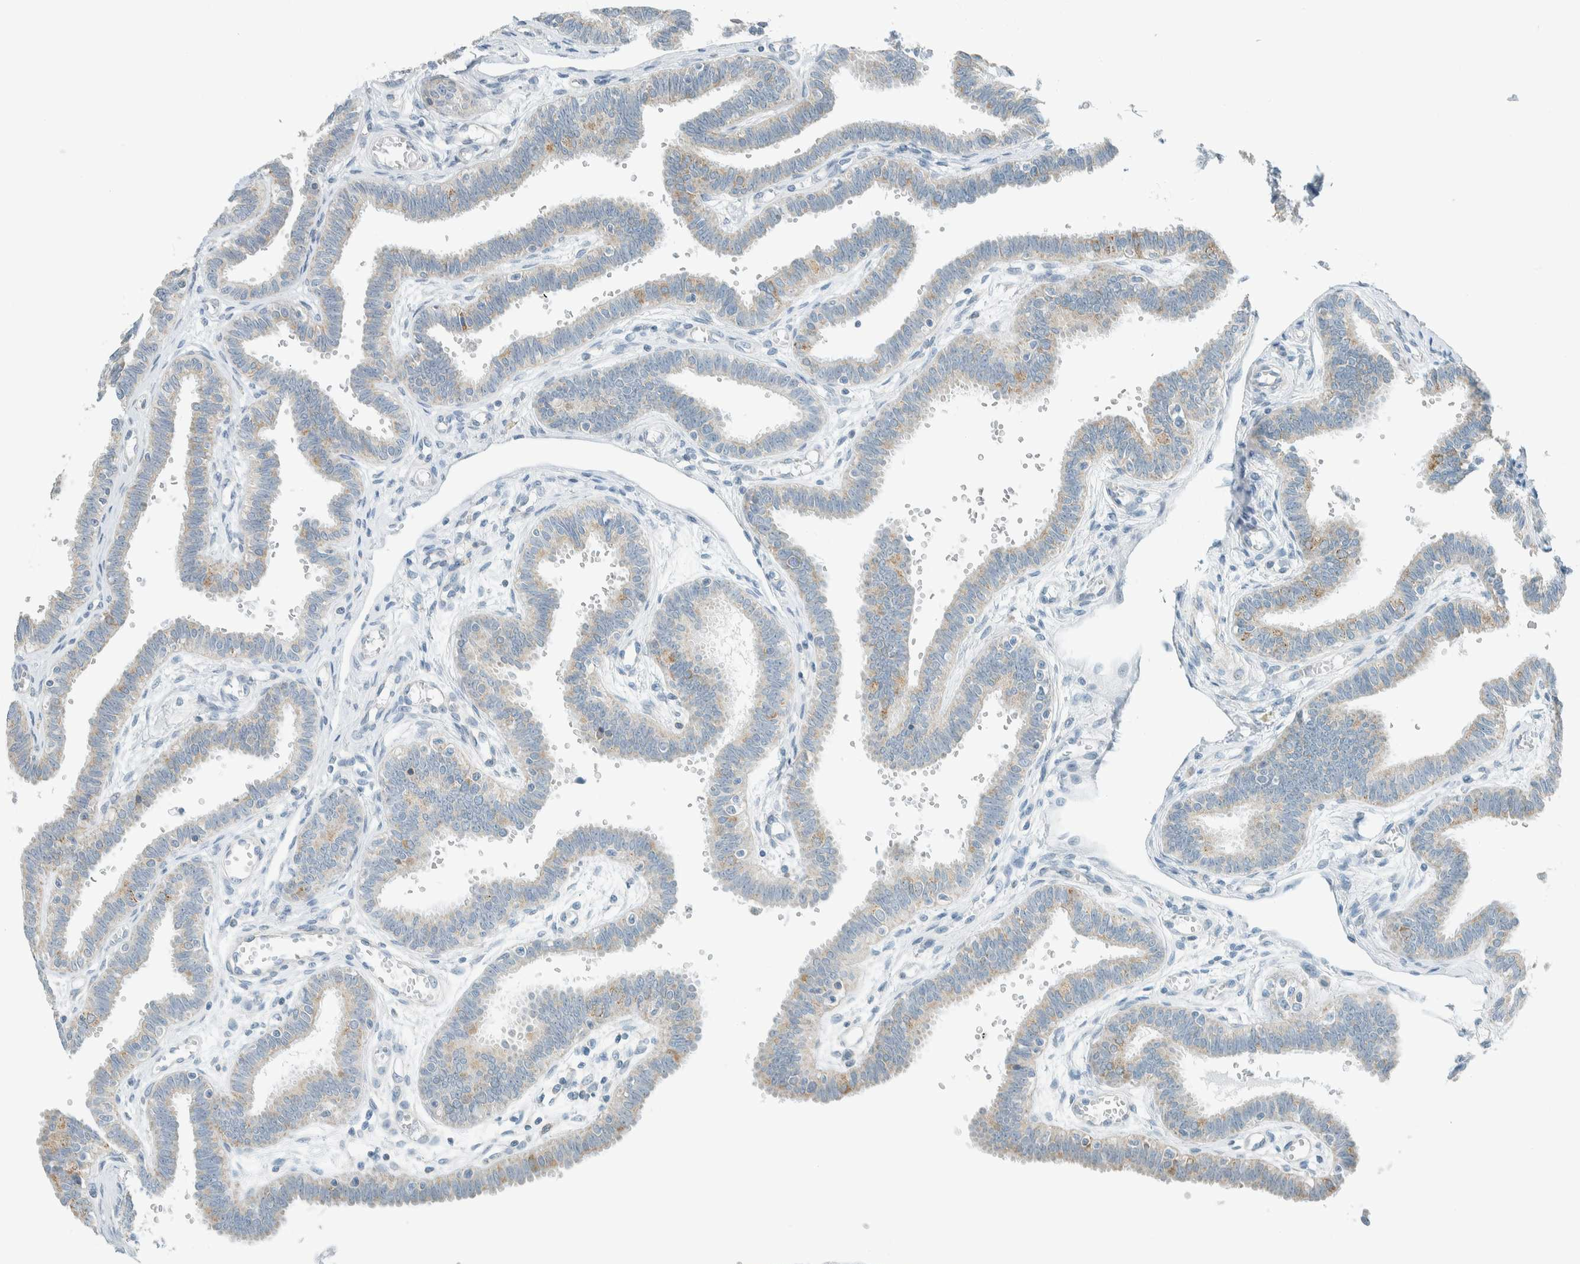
{"staining": {"intensity": "weak", "quantity": "25%-75%", "location": "cytoplasmic/membranous"}, "tissue": "fallopian tube", "cell_type": "Glandular cells", "image_type": "normal", "snomed": [{"axis": "morphology", "description": "Normal tissue, NOS"}, {"axis": "topography", "description": "Fallopian tube"}], "caption": "A high-resolution image shows IHC staining of unremarkable fallopian tube, which exhibits weak cytoplasmic/membranous expression in approximately 25%-75% of glandular cells.", "gene": "AARSD1", "patient": {"sex": "female", "age": 32}}